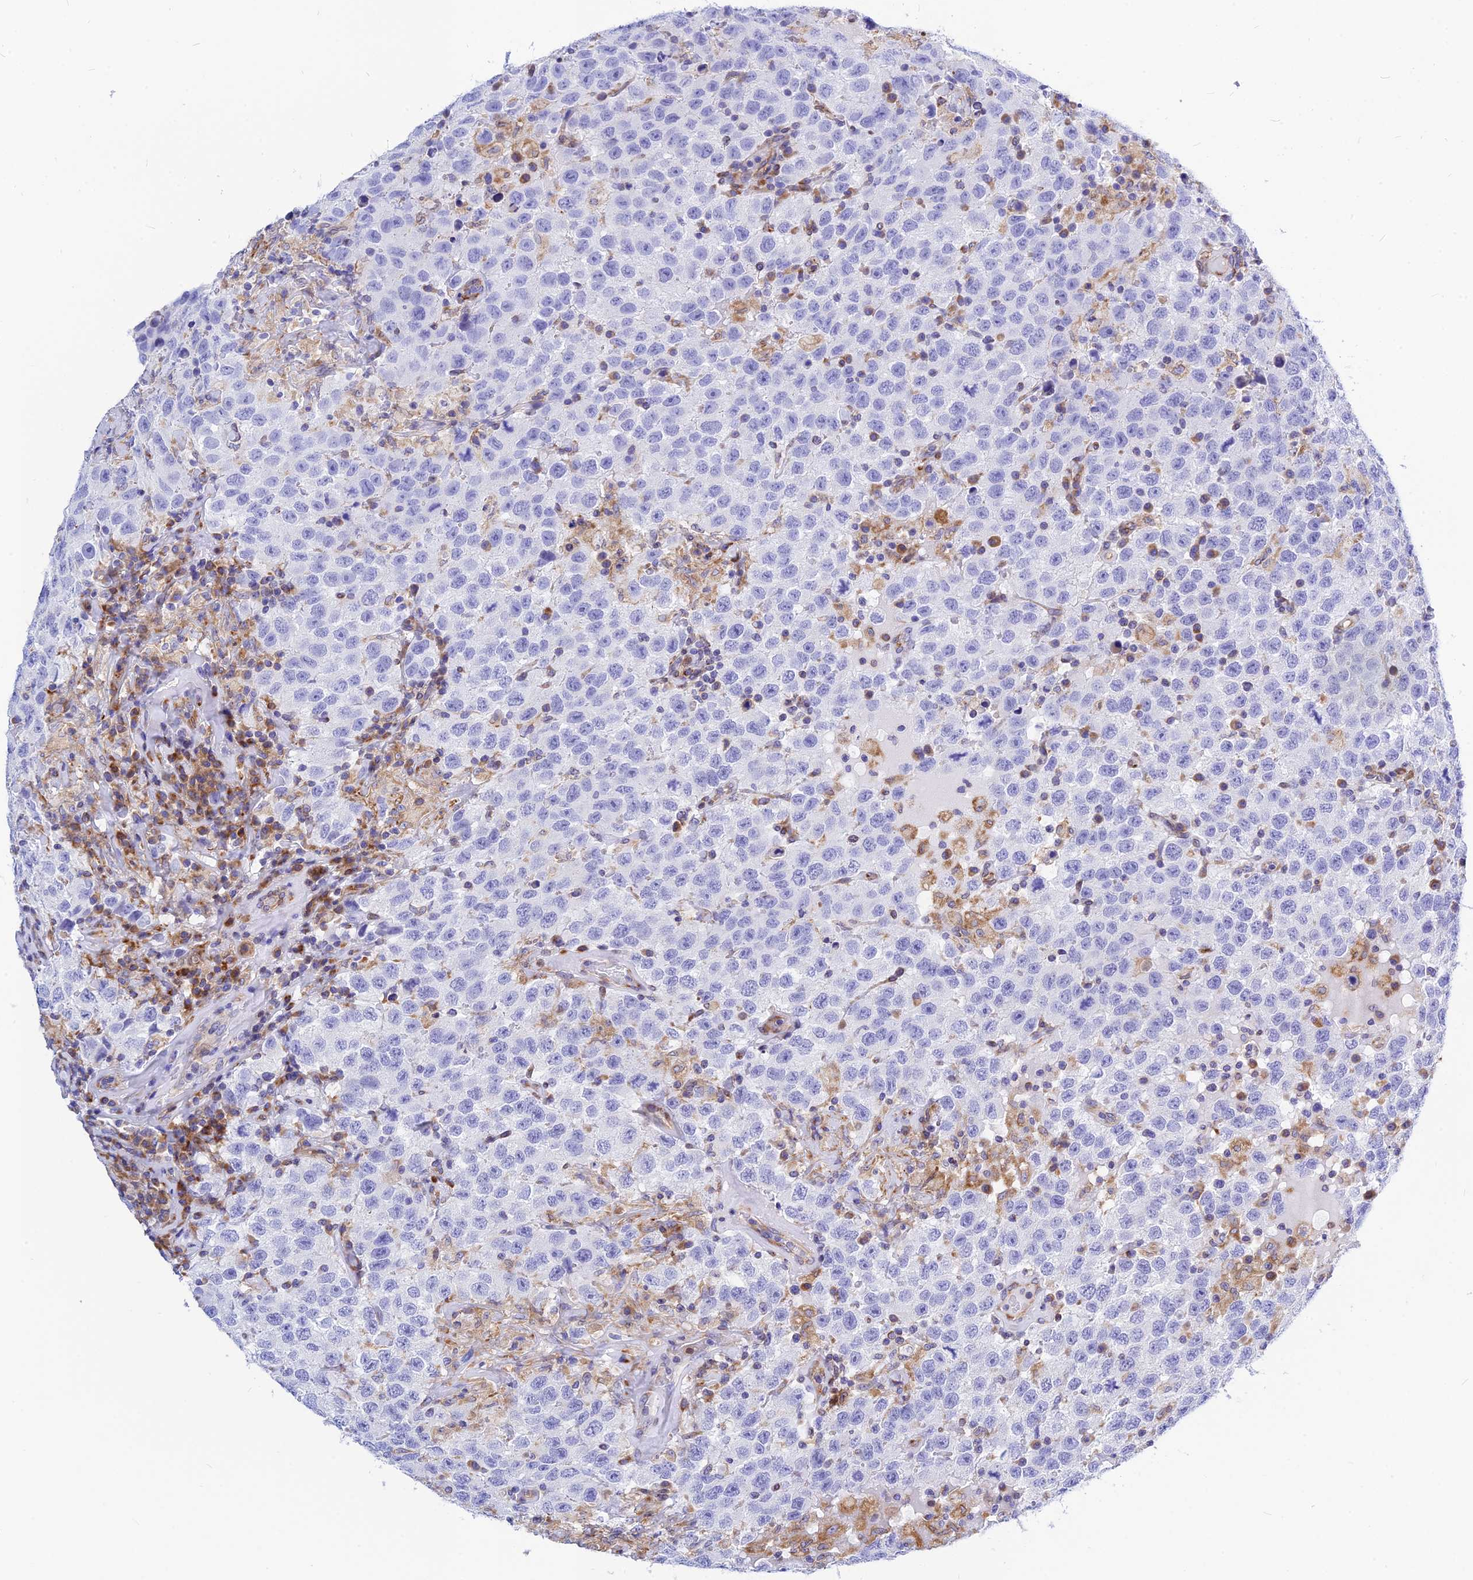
{"staining": {"intensity": "negative", "quantity": "none", "location": "none"}, "tissue": "testis cancer", "cell_type": "Tumor cells", "image_type": "cancer", "snomed": [{"axis": "morphology", "description": "Seminoma, NOS"}, {"axis": "topography", "description": "Testis"}], "caption": "This is a image of IHC staining of seminoma (testis), which shows no positivity in tumor cells.", "gene": "CNOT6", "patient": {"sex": "male", "age": 41}}